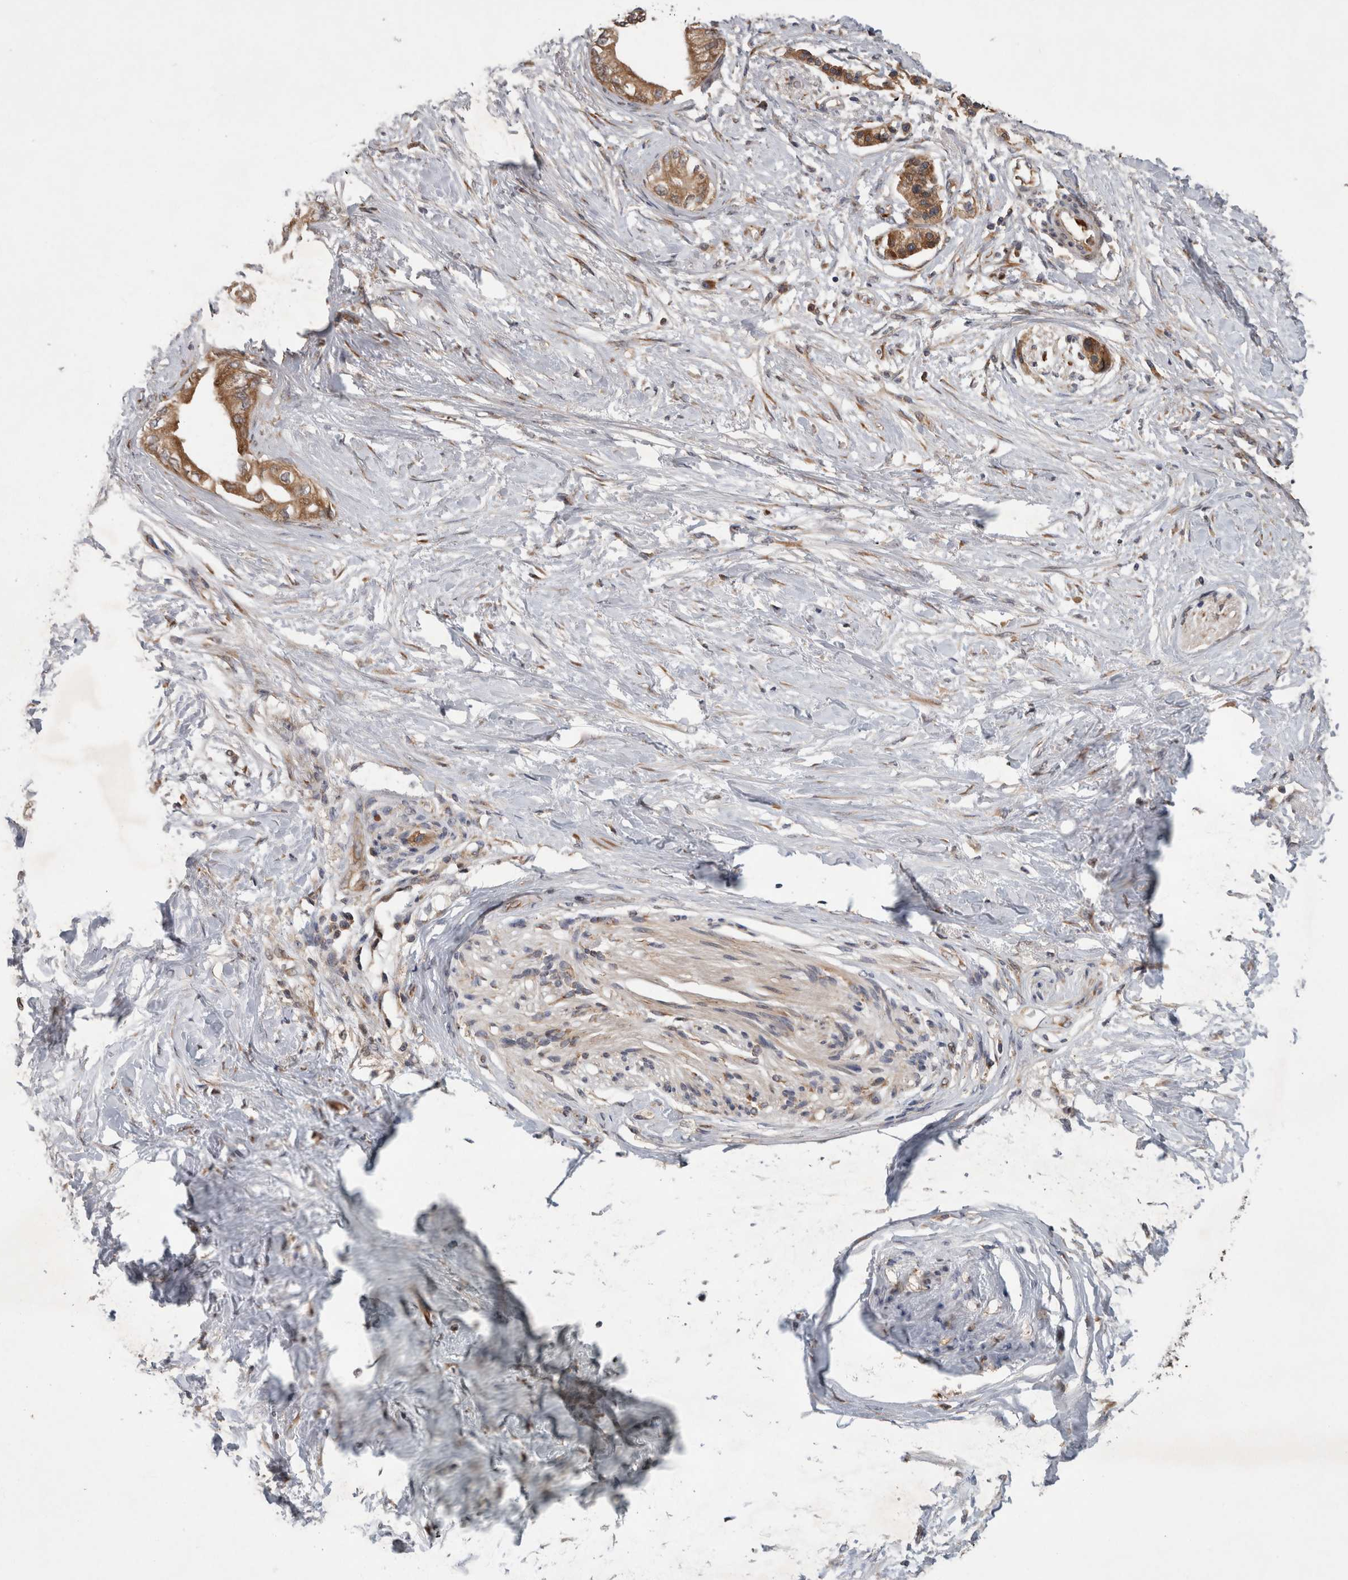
{"staining": {"intensity": "moderate", "quantity": ">75%", "location": "cytoplasmic/membranous"}, "tissue": "pancreatic cancer", "cell_type": "Tumor cells", "image_type": "cancer", "snomed": [{"axis": "morphology", "description": "Normal tissue, NOS"}, {"axis": "morphology", "description": "Adenocarcinoma, NOS"}, {"axis": "topography", "description": "Pancreas"}, {"axis": "topography", "description": "Duodenum"}], "caption": "Adenocarcinoma (pancreatic) stained with immunohistochemistry exhibits moderate cytoplasmic/membranous expression in about >75% of tumor cells. The staining was performed using DAB (3,3'-diaminobenzidine), with brown indicating positive protein expression. Nuclei are stained blue with hematoxylin.", "gene": "PDCD2", "patient": {"sex": "female", "age": 60}}